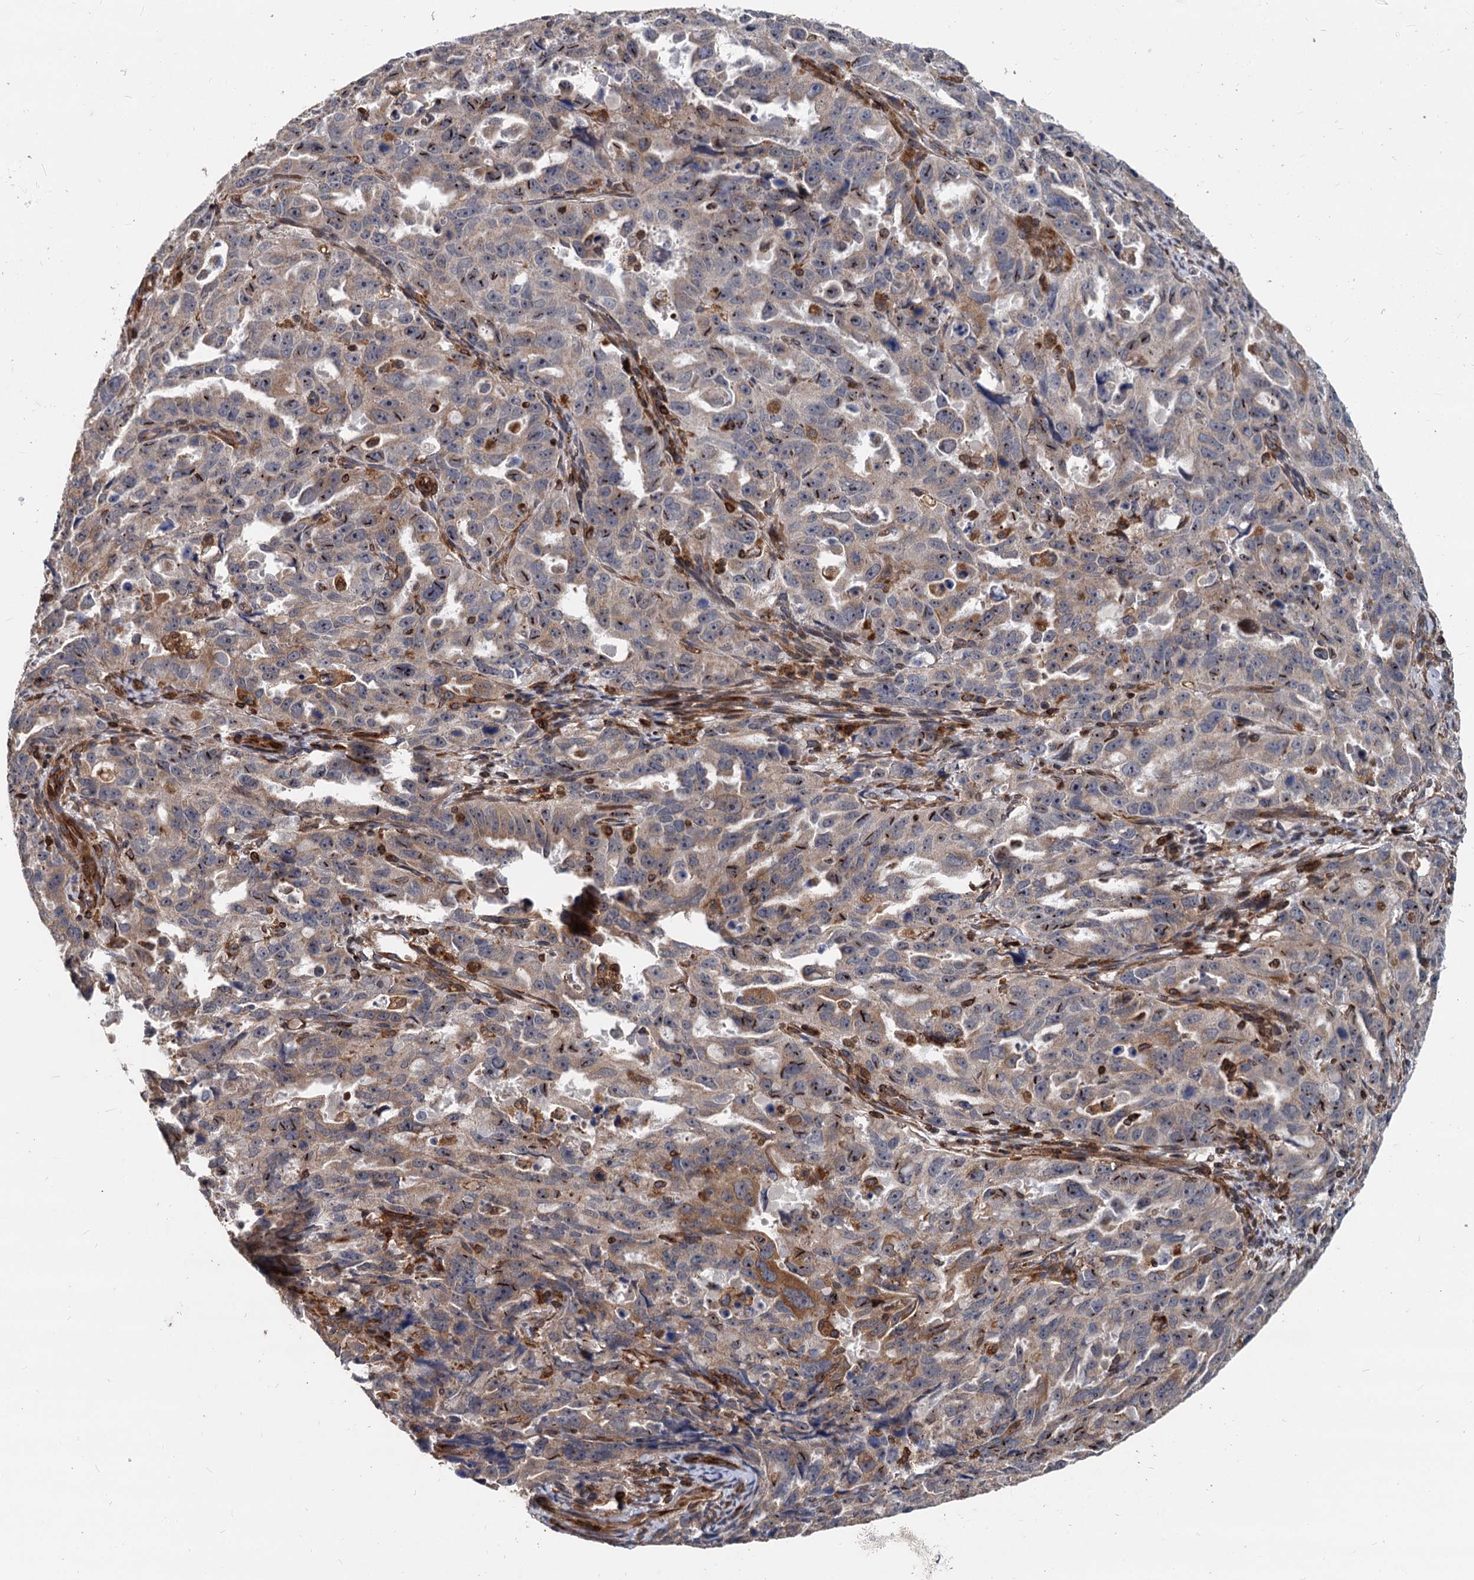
{"staining": {"intensity": "moderate", "quantity": "25%-75%", "location": "cytoplasmic/membranous,nuclear"}, "tissue": "endometrial cancer", "cell_type": "Tumor cells", "image_type": "cancer", "snomed": [{"axis": "morphology", "description": "Adenocarcinoma, NOS"}, {"axis": "topography", "description": "Endometrium"}], "caption": "Protein expression analysis of human endometrial adenocarcinoma reveals moderate cytoplasmic/membranous and nuclear staining in approximately 25%-75% of tumor cells. The staining is performed using DAB (3,3'-diaminobenzidine) brown chromogen to label protein expression. The nuclei are counter-stained blue using hematoxylin.", "gene": "STIM1", "patient": {"sex": "female", "age": 65}}